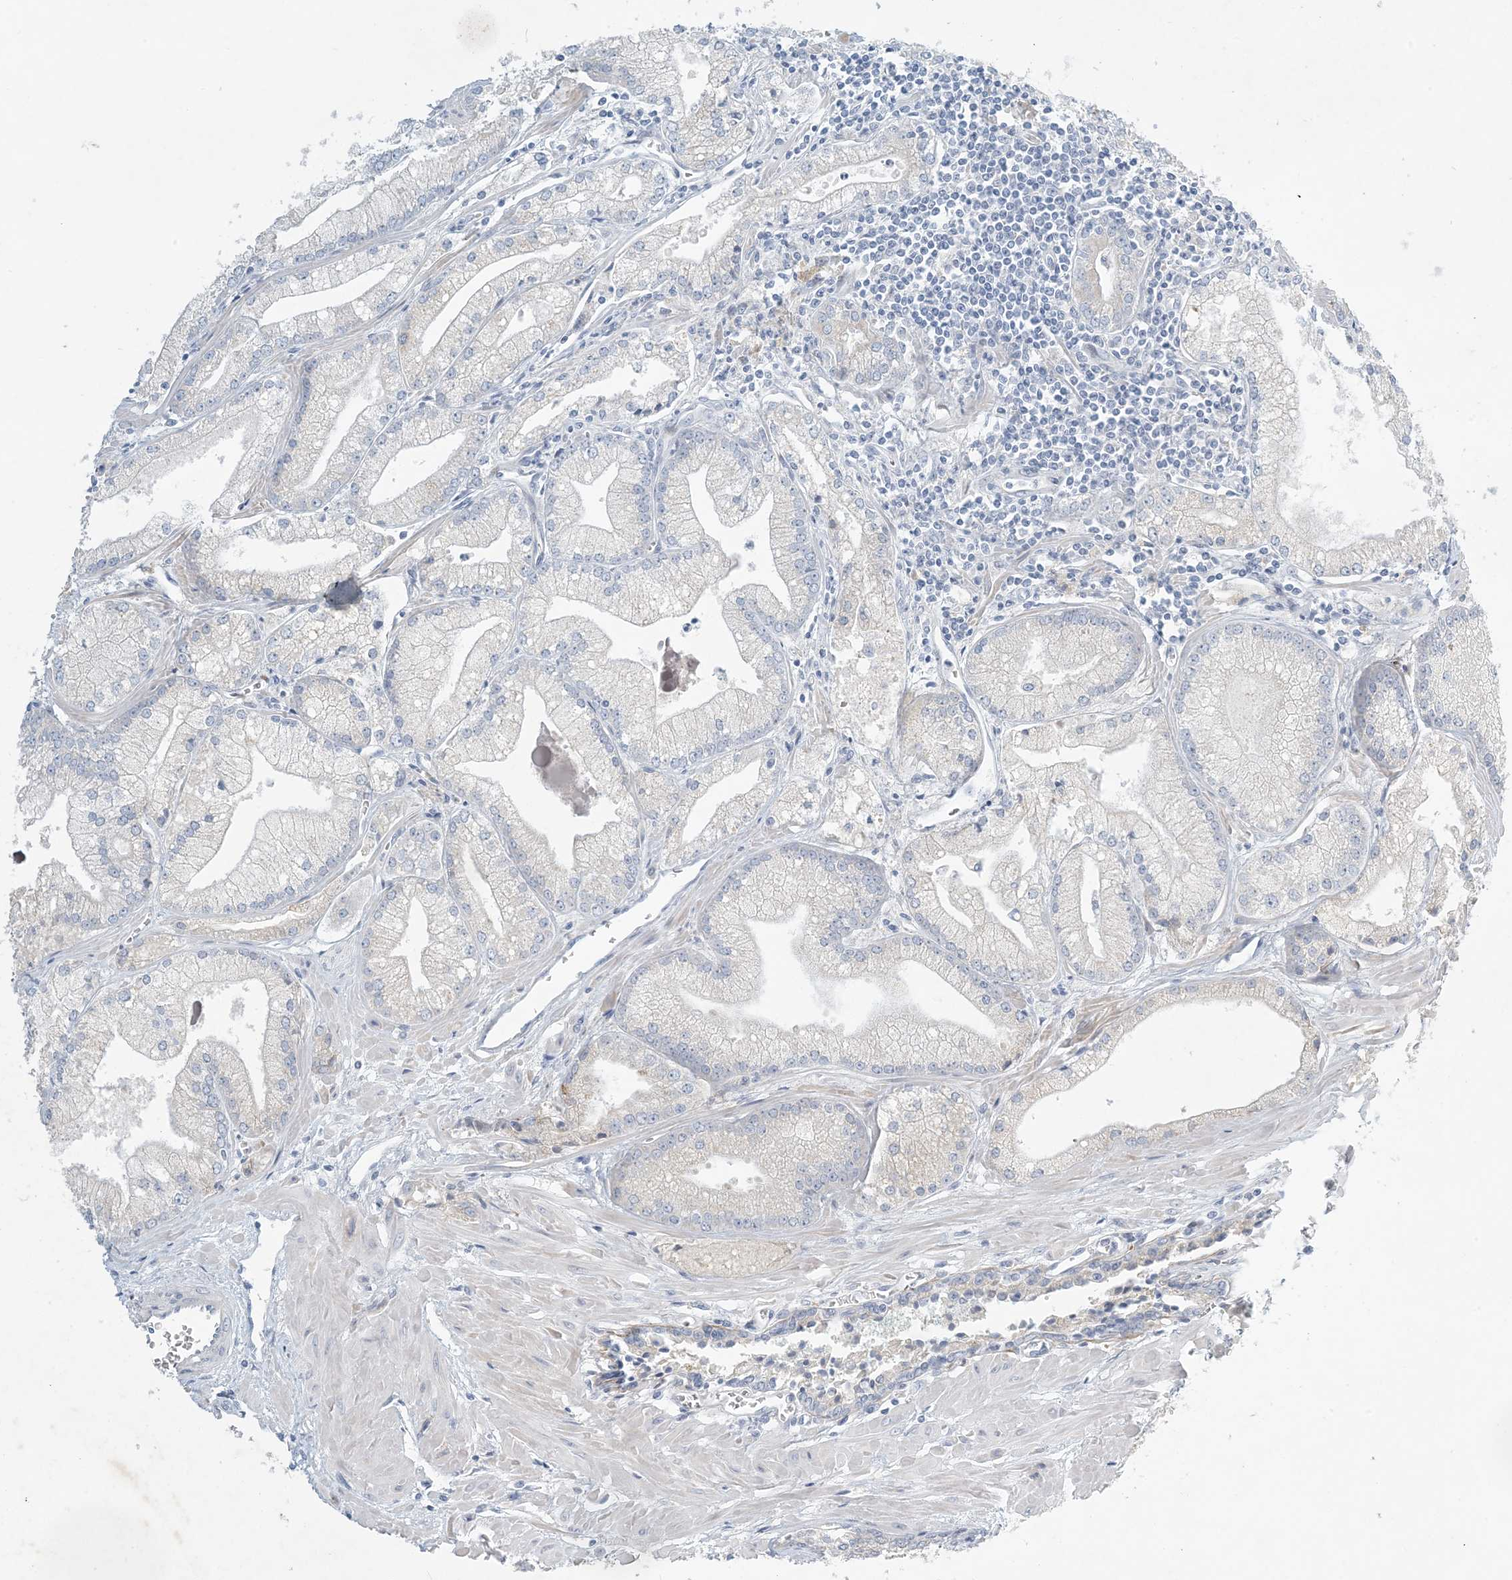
{"staining": {"intensity": "weak", "quantity": "<25%", "location": "cytoplasmic/membranous"}, "tissue": "prostate cancer", "cell_type": "Tumor cells", "image_type": "cancer", "snomed": [{"axis": "morphology", "description": "Adenocarcinoma, Low grade"}, {"axis": "topography", "description": "Prostate"}], "caption": "There is no significant positivity in tumor cells of prostate cancer (adenocarcinoma (low-grade)). (Brightfield microscopy of DAB immunohistochemistry at high magnification).", "gene": "ZNF385D", "patient": {"sex": "male", "age": 67}}